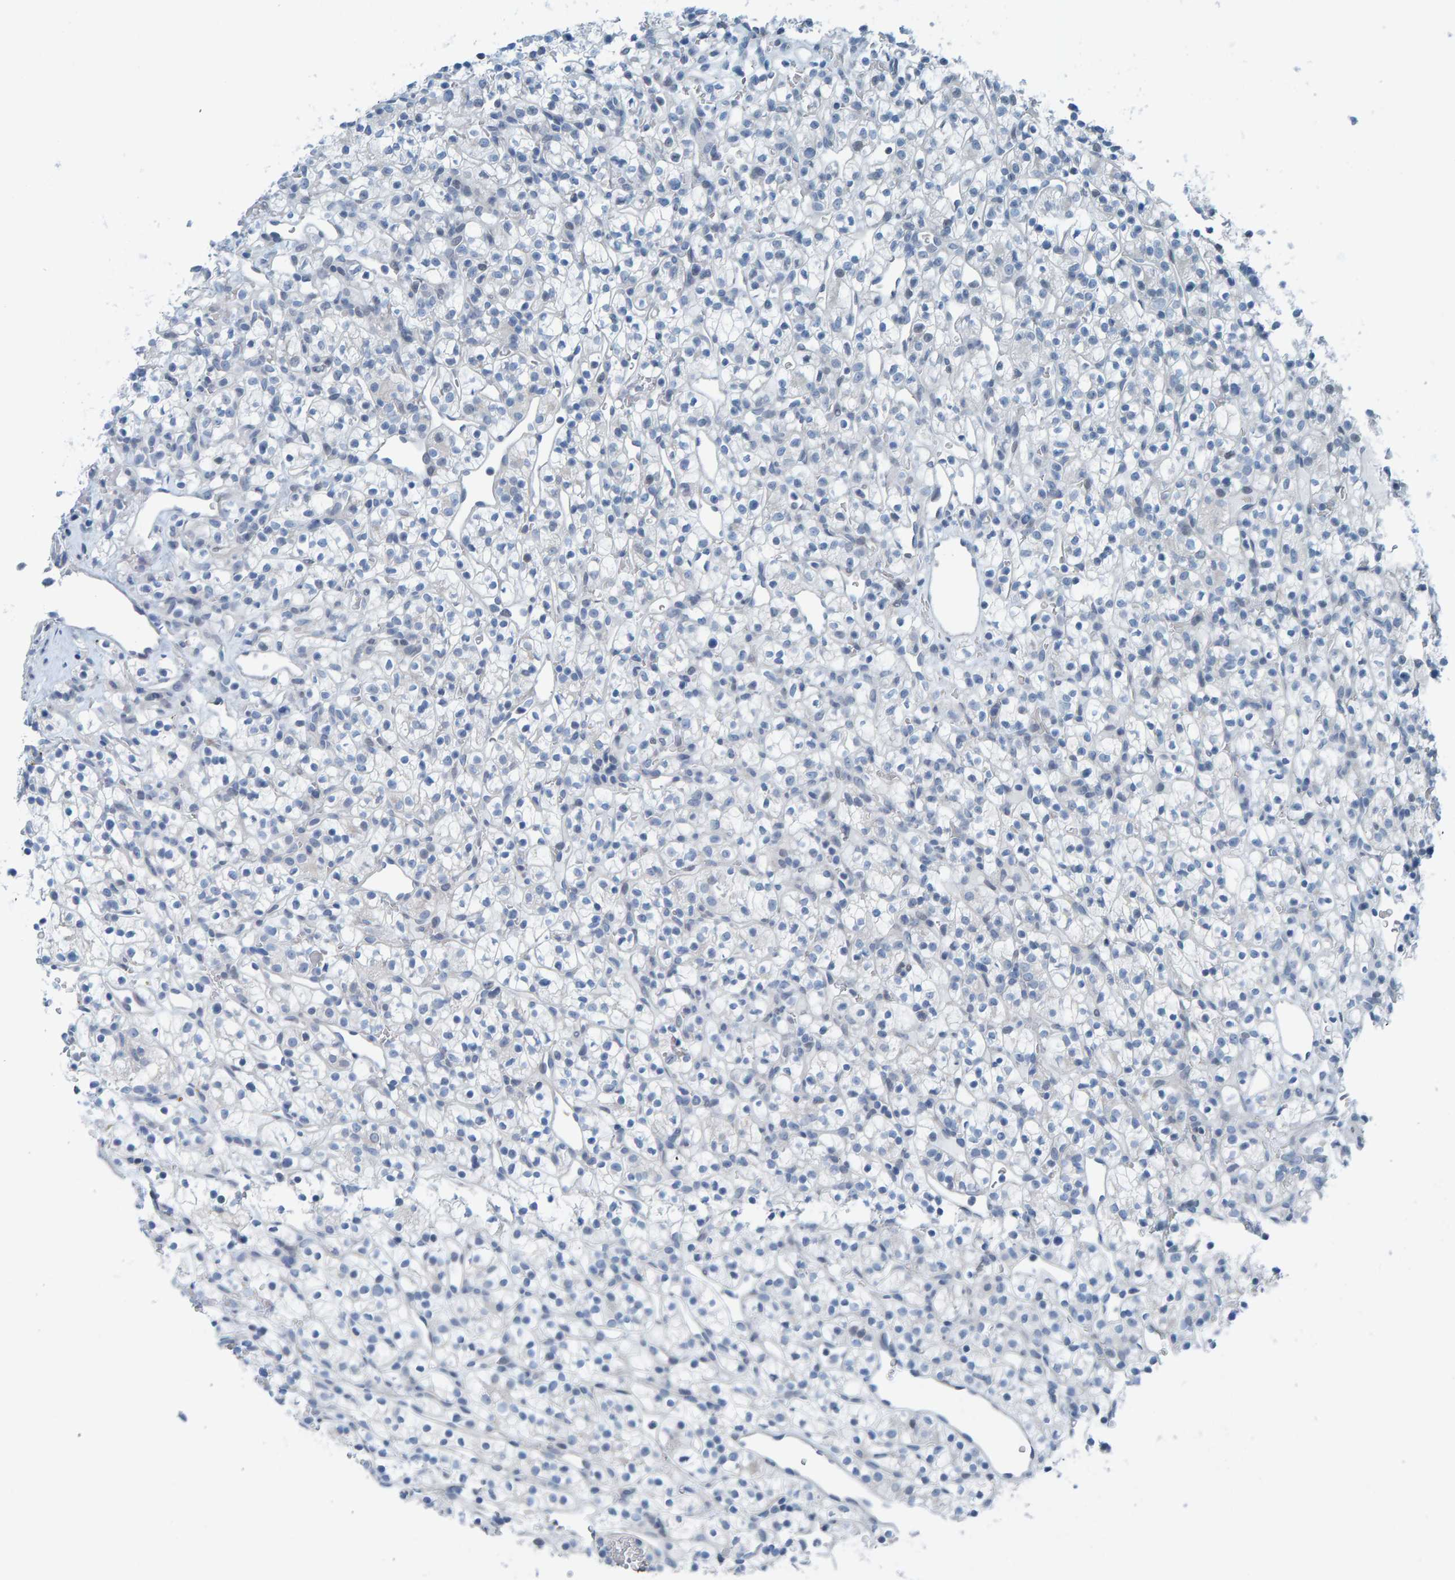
{"staining": {"intensity": "negative", "quantity": "none", "location": "none"}, "tissue": "renal cancer", "cell_type": "Tumor cells", "image_type": "cancer", "snomed": [{"axis": "morphology", "description": "Adenocarcinoma, NOS"}, {"axis": "topography", "description": "Kidney"}], "caption": "Immunohistochemistry histopathology image of renal cancer (adenocarcinoma) stained for a protein (brown), which reveals no expression in tumor cells.", "gene": "CNP", "patient": {"sex": "female", "age": 57}}